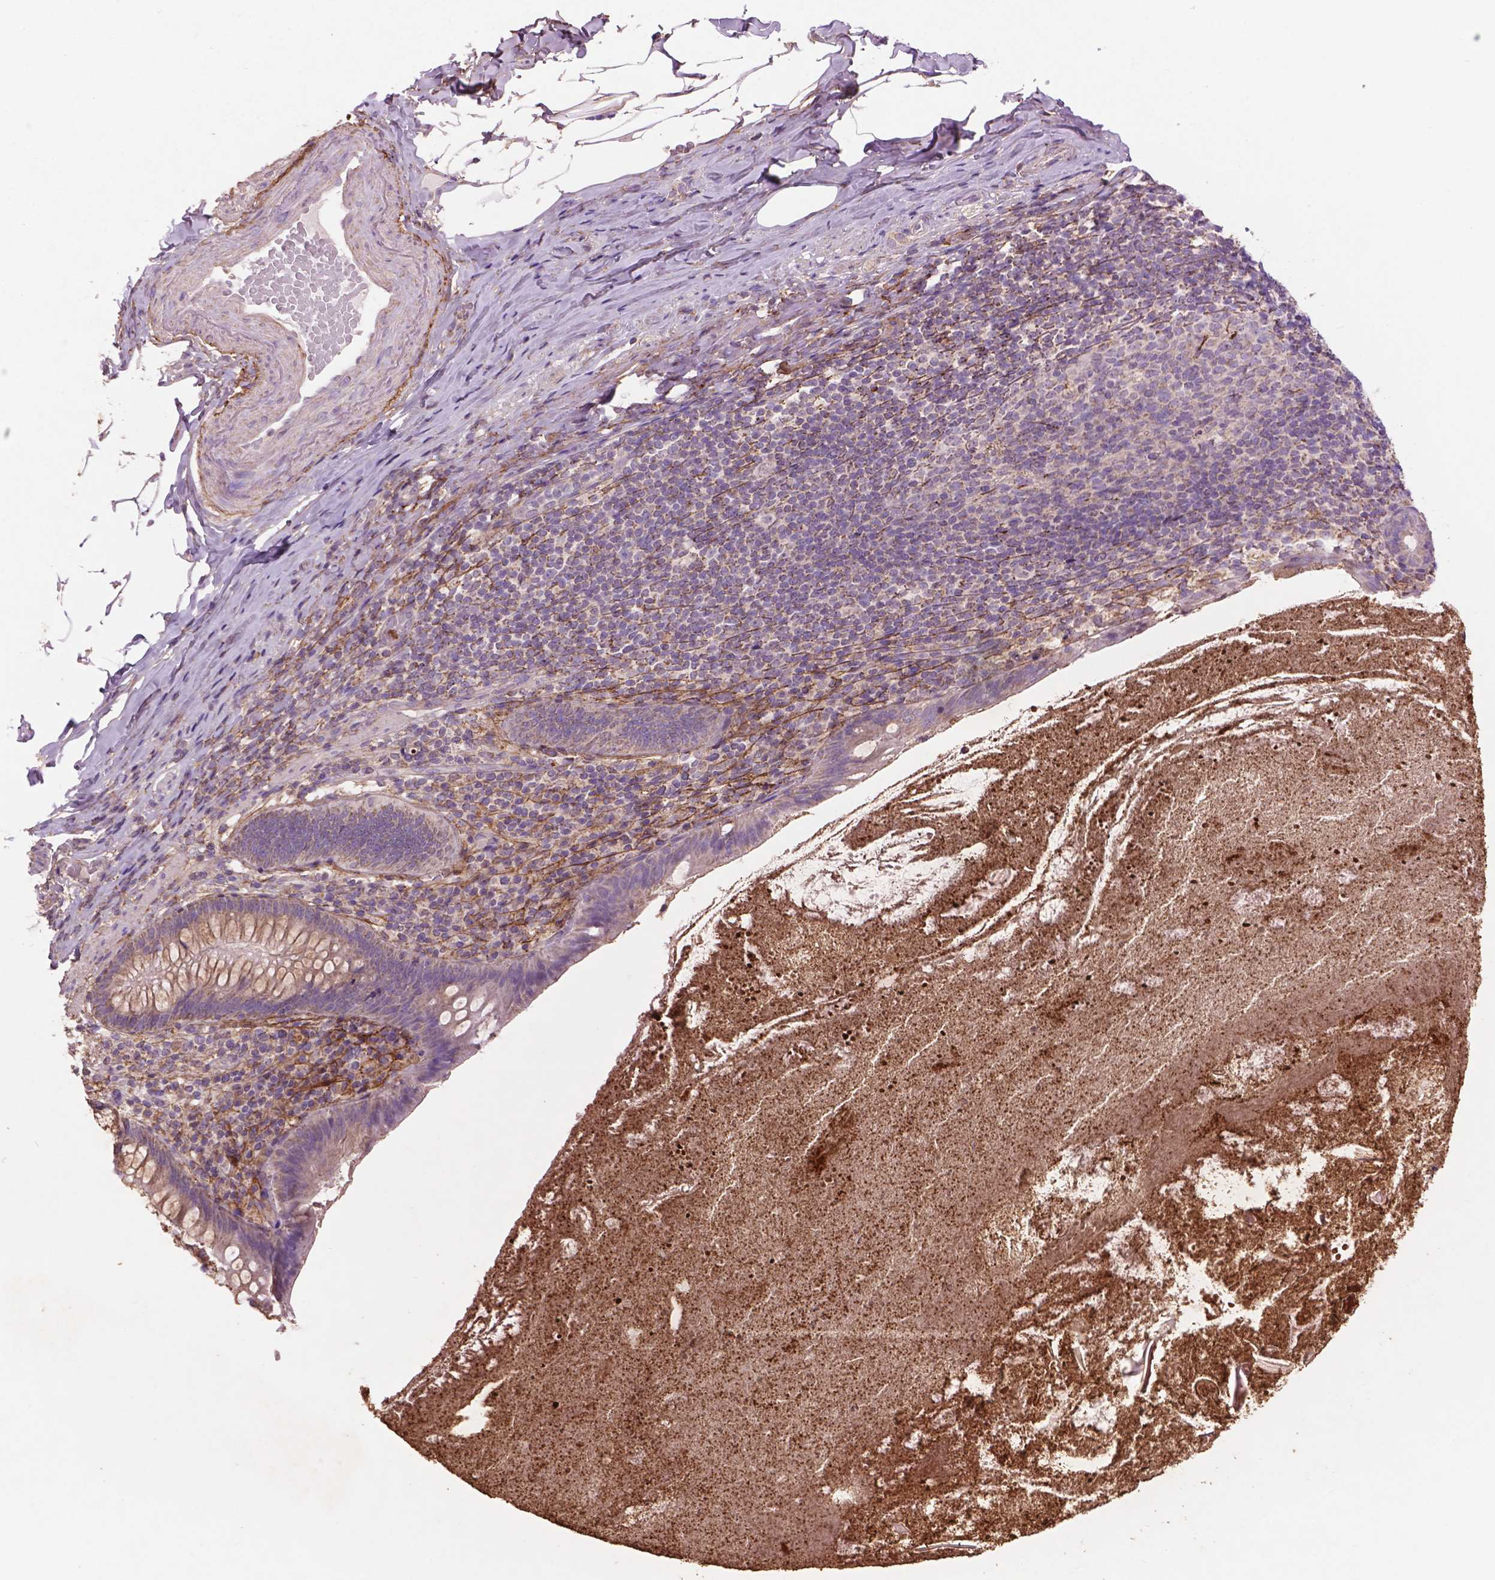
{"staining": {"intensity": "weak", "quantity": "25%-75%", "location": "cytoplasmic/membranous"}, "tissue": "appendix", "cell_type": "Glandular cells", "image_type": "normal", "snomed": [{"axis": "morphology", "description": "Normal tissue, NOS"}, {"axis": "topography", "description": "Appendix"}], "caption": "DAB (3,3'-diaminobenzidine) immunohistochemical staining of normal human appendix reveals weak cytoplasmic/membranous protein staining in approximately 25%-75% of glandular cells. Using DAB (3,3'-diaminobenzidine) (brown) and hematoxylin (blue) stains, captured at high magnification using brightfield microscopy.", "gene": "LRRC3C", "patient": {"sex": "male", "age": 47}}